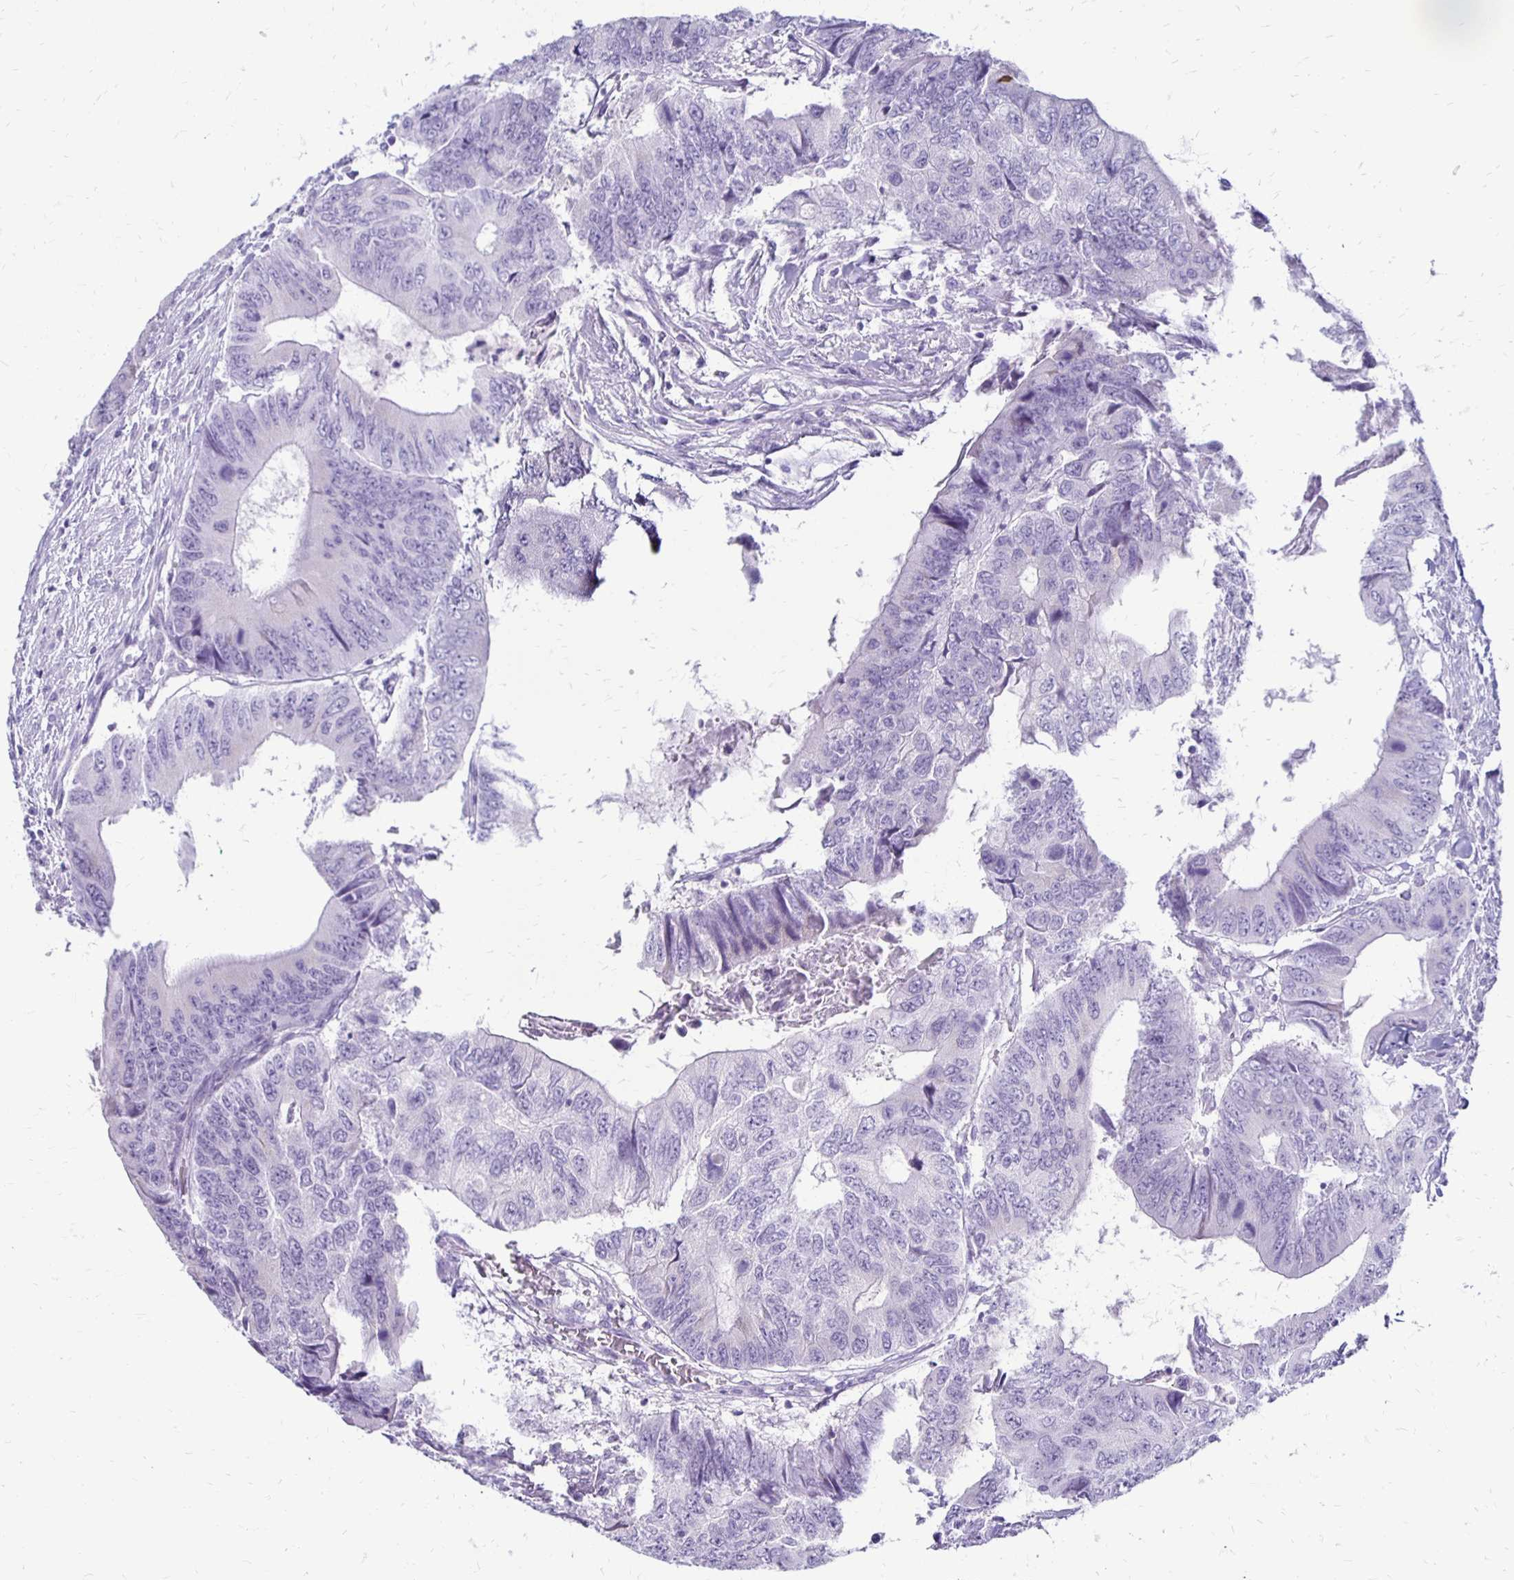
{"staining": {"intensity": "negative", "quantity": "none", "location": "none"}, "tissue": "colorectal cancer", "cell_type": "Tumor cells", "image_type": "cancer", "snomed": [{"axis": "morphology", "description": "Adenocarcinoma, NOS"}, {"axis": "topography", "description": "Colon"}], "caption": "The histopathology image exhibits no staining of tumor cells in colorectal cancer (adenocarcinoma). (DAB immunohistochemistry with hematoxylin counter stain).", "gene": "RYR1", "patient": {"sex": "male", "age": 53}}